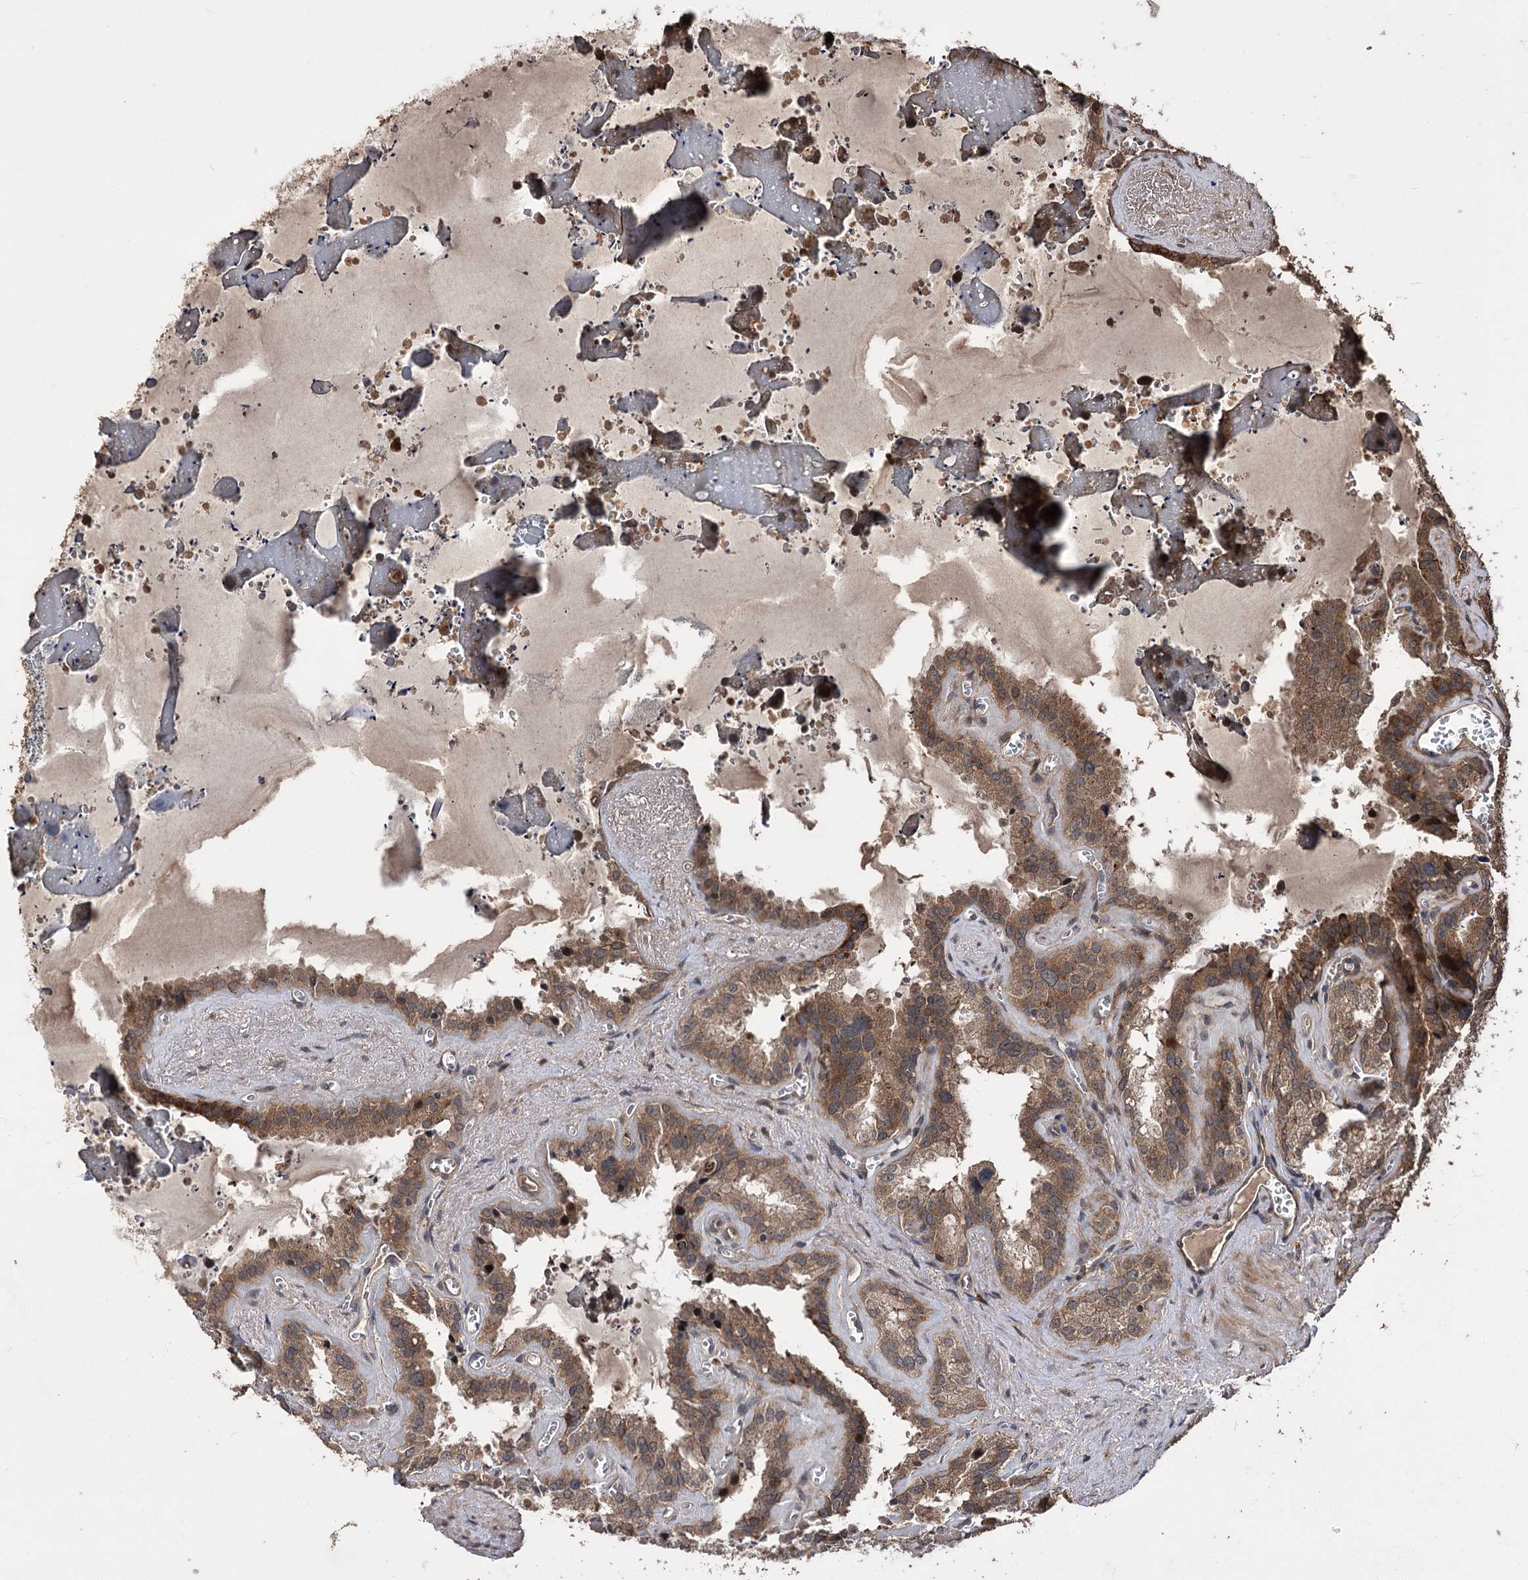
{"staining": {"intensity": "moderate", "quantity": ">75%", "location": "cytoplasmic/membranous"}, "tissue": "seminal vesicle", "cell_type": "Glandular cells", "image_type": "normal", "snomed": [{"axis": "morphology", "description": "Normal tissue, NOS"}, {"axis": "topography", "description": "Prostate"}, {"axis": "topography", "description": "Seminal veicle"}], "caption": "This photomicrograph shows immunohistochemistry (IHC) staining of unremarkable human seminal vesicle, with medium moderate cytoplasmic/membranous expression in approximately >75% of glandular cells.", "gene": "RASSF3", "patient": {"sex": "male", "age": 59}}